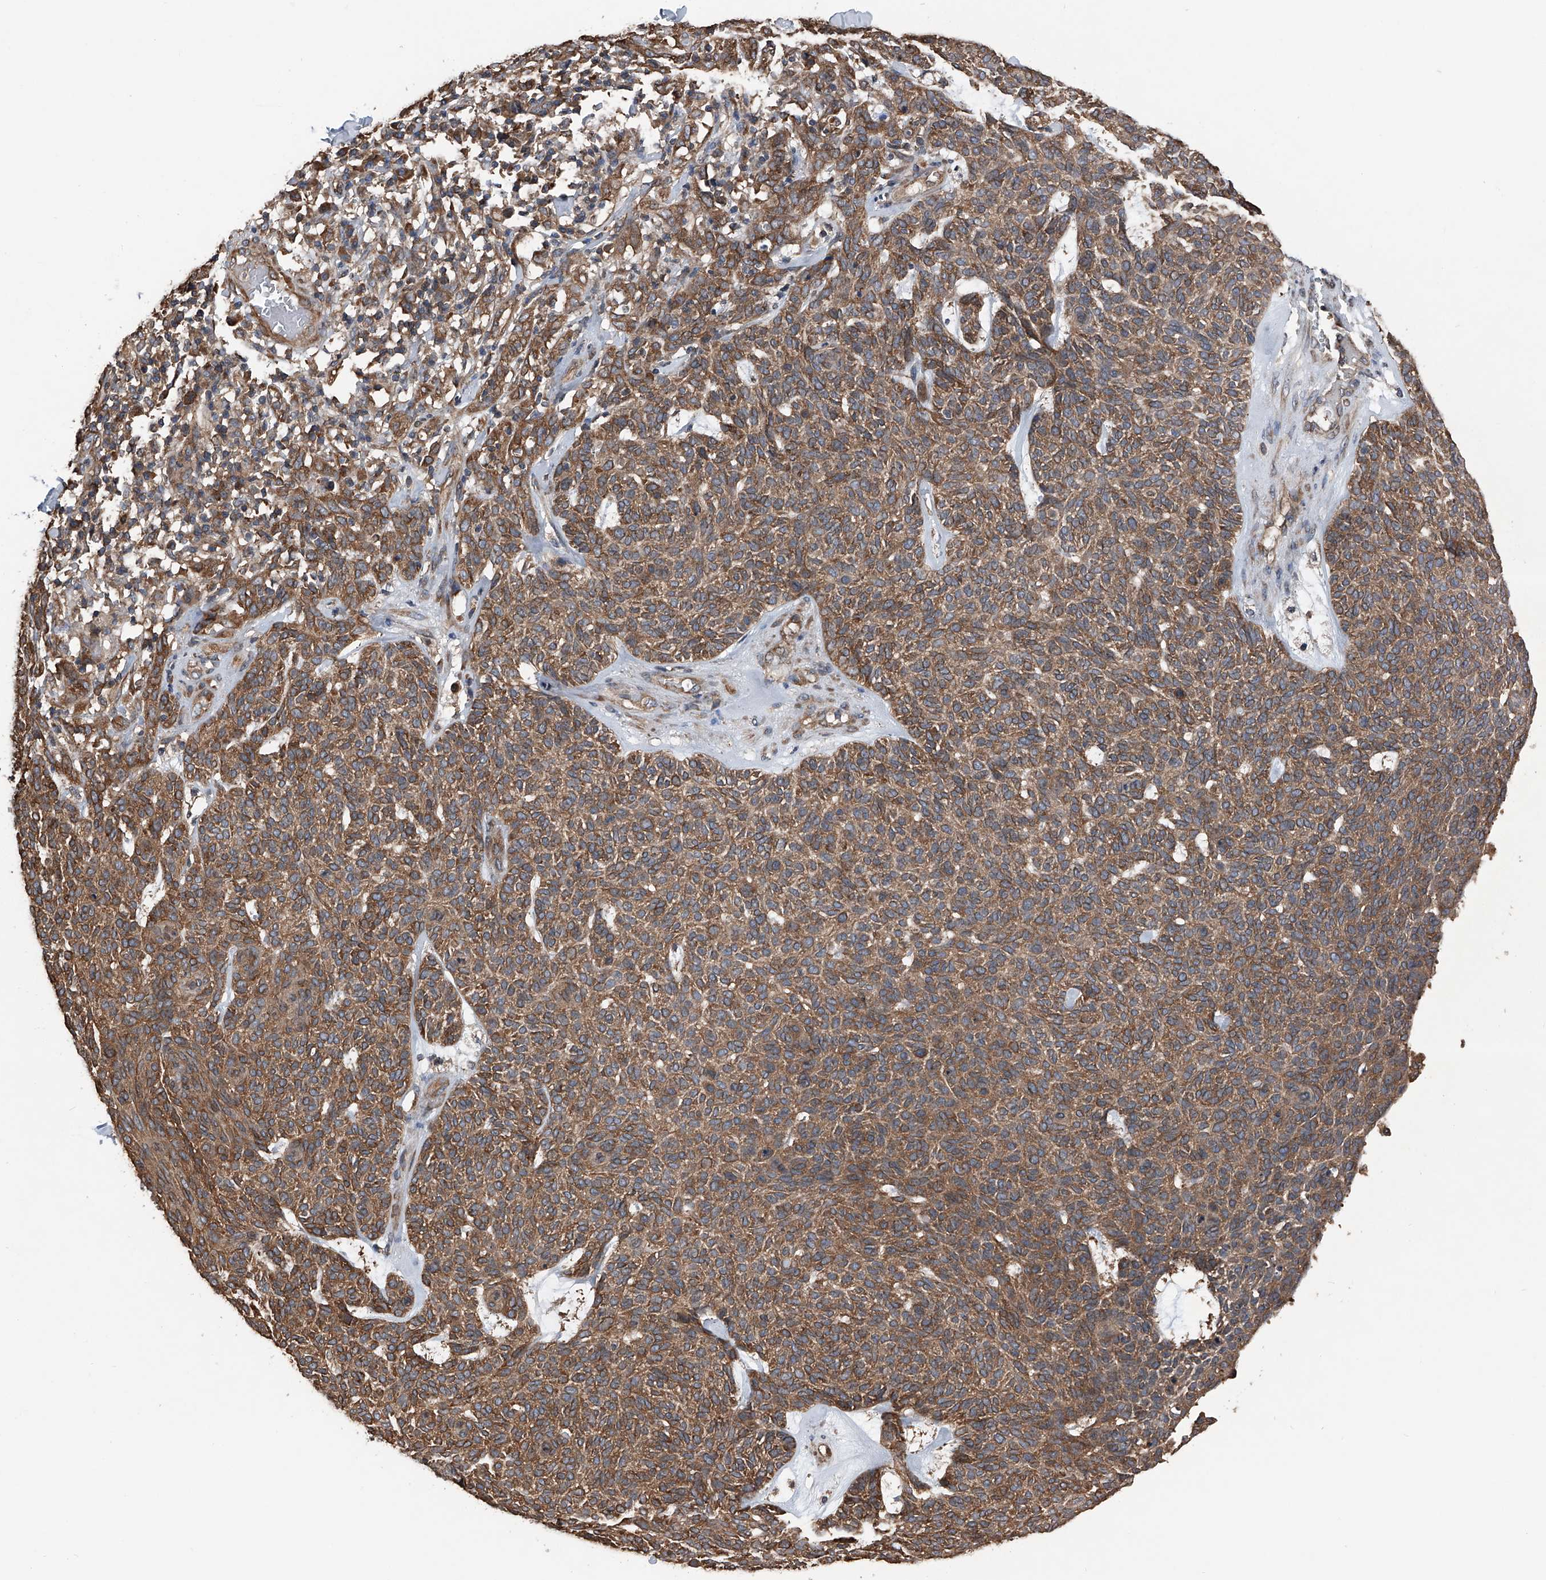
{"staining": {"intensity": "moderate", "quantity": ">75%", "location": "cytoplasmic/membranous"}, "tissue": "skin cancer", "cell_type": "Tumor cells", "image_type": "cancer", "snomed": [{"axis": "morphology", "description": "Squamous cell carcinoma, NOS"}, {"axis": "topography", "description": "Skin"}], "caption": "DAB (3,3'-diaminobenzidine) immunohistochemical staining of squamous cell carcinoma (skin) exhibits moderate cytoplasmic/membranous protein staining in about >75% of tumor cells.", "gene": "KCNJ2", "patient": {"sex": "female", "age": 90}}